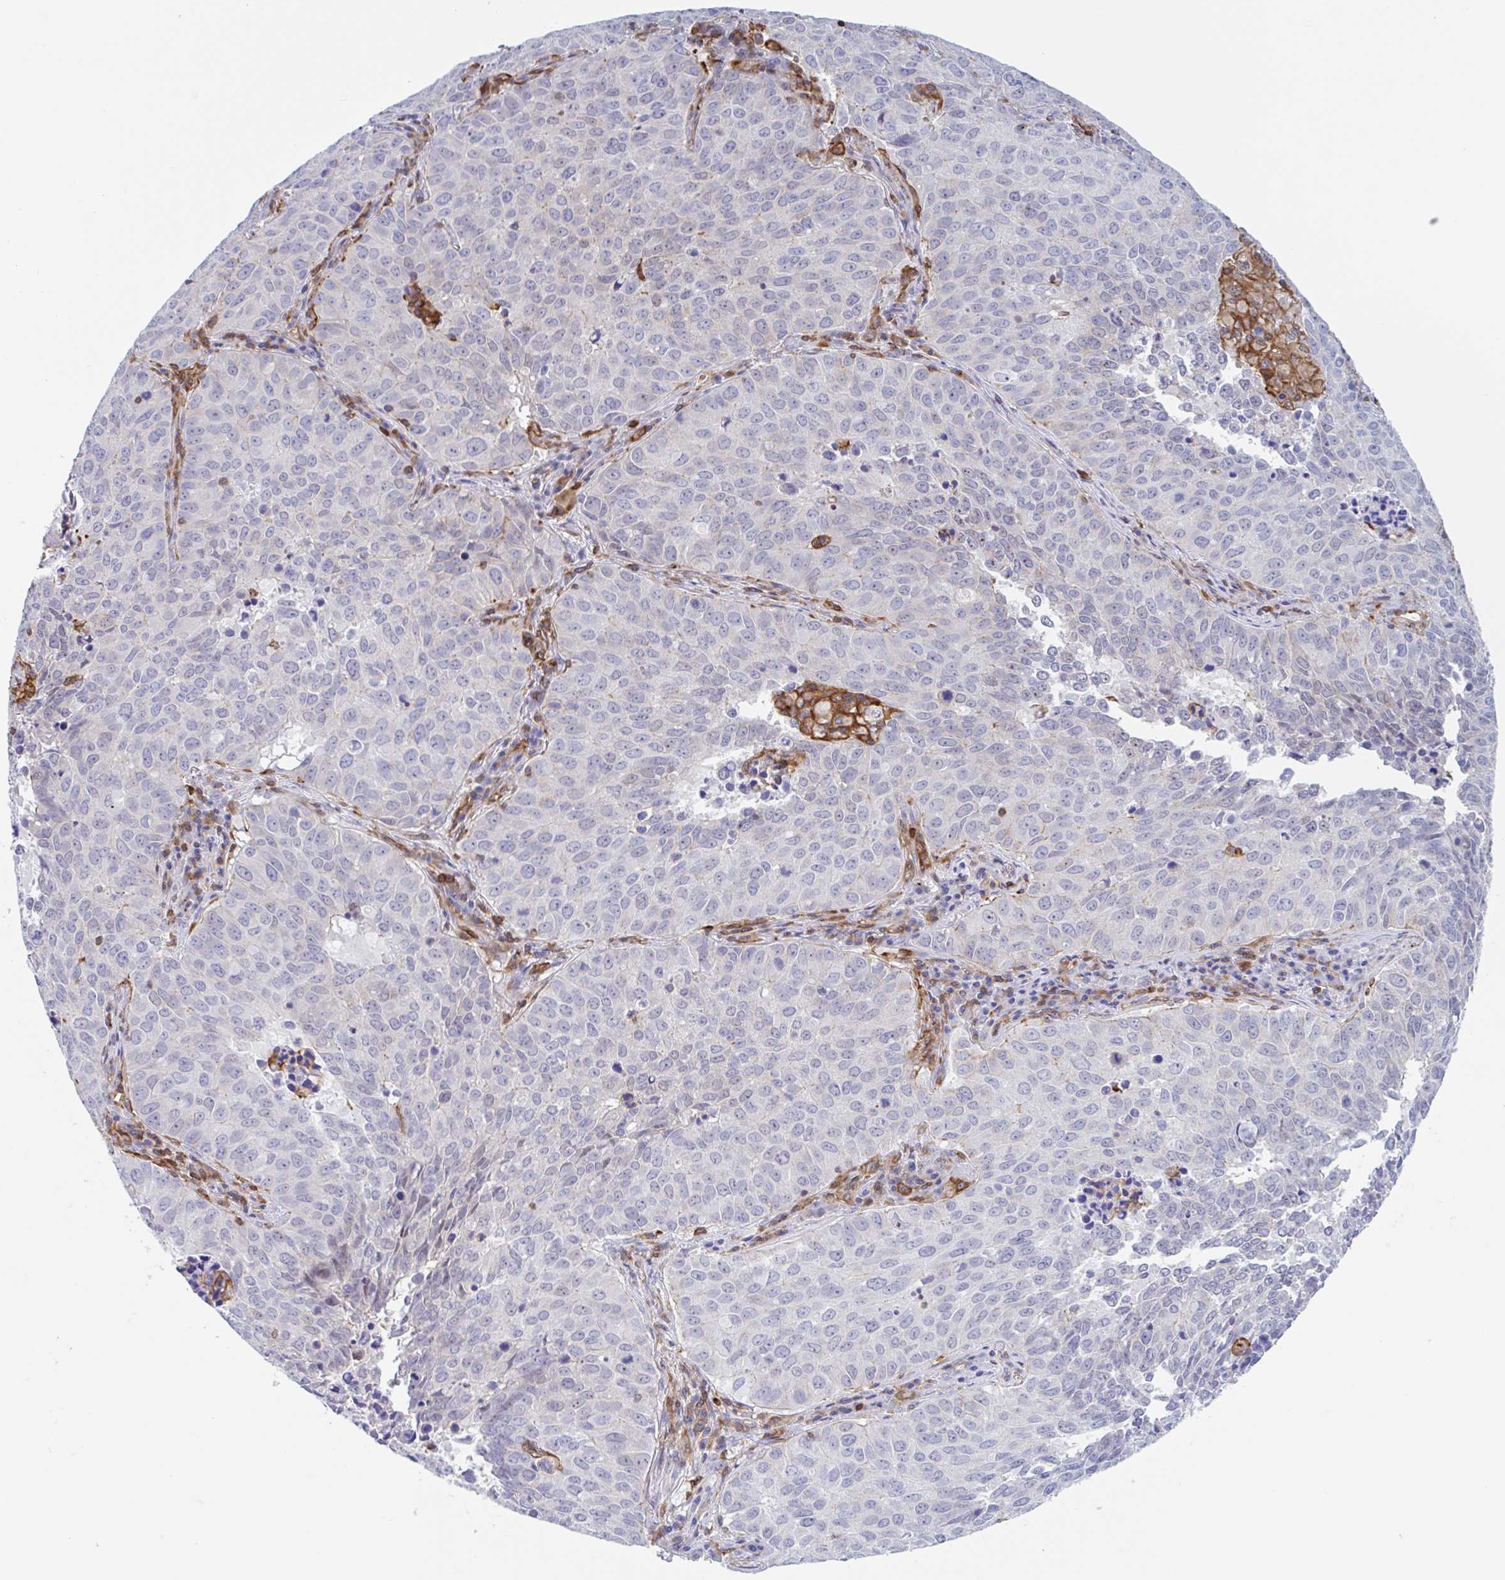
{"staining": {"intensity": "negative", "quantity": "none", "location": "none"}, "tissue": "lung cancer", "cell_type": "Tumor cells", "image_type": "cancer", "snomed": [{"axis": "morphology", "description": "Adenocarcinoma, NOS"}, {"axis": "topography", "description": "Lung"}], "caption": "DAB (3,3'-diaminobenzidine) immunohistochemical staining of lung cancer demonstrates no significant expression in tumor cells. Brightfield microscopy of immunohistochemistry stained with DAB (brown) and hematoxylin (blue), captured at high magnification.", "gene": "EFHD1", "patient": {"sex": "female", "age": 50}}